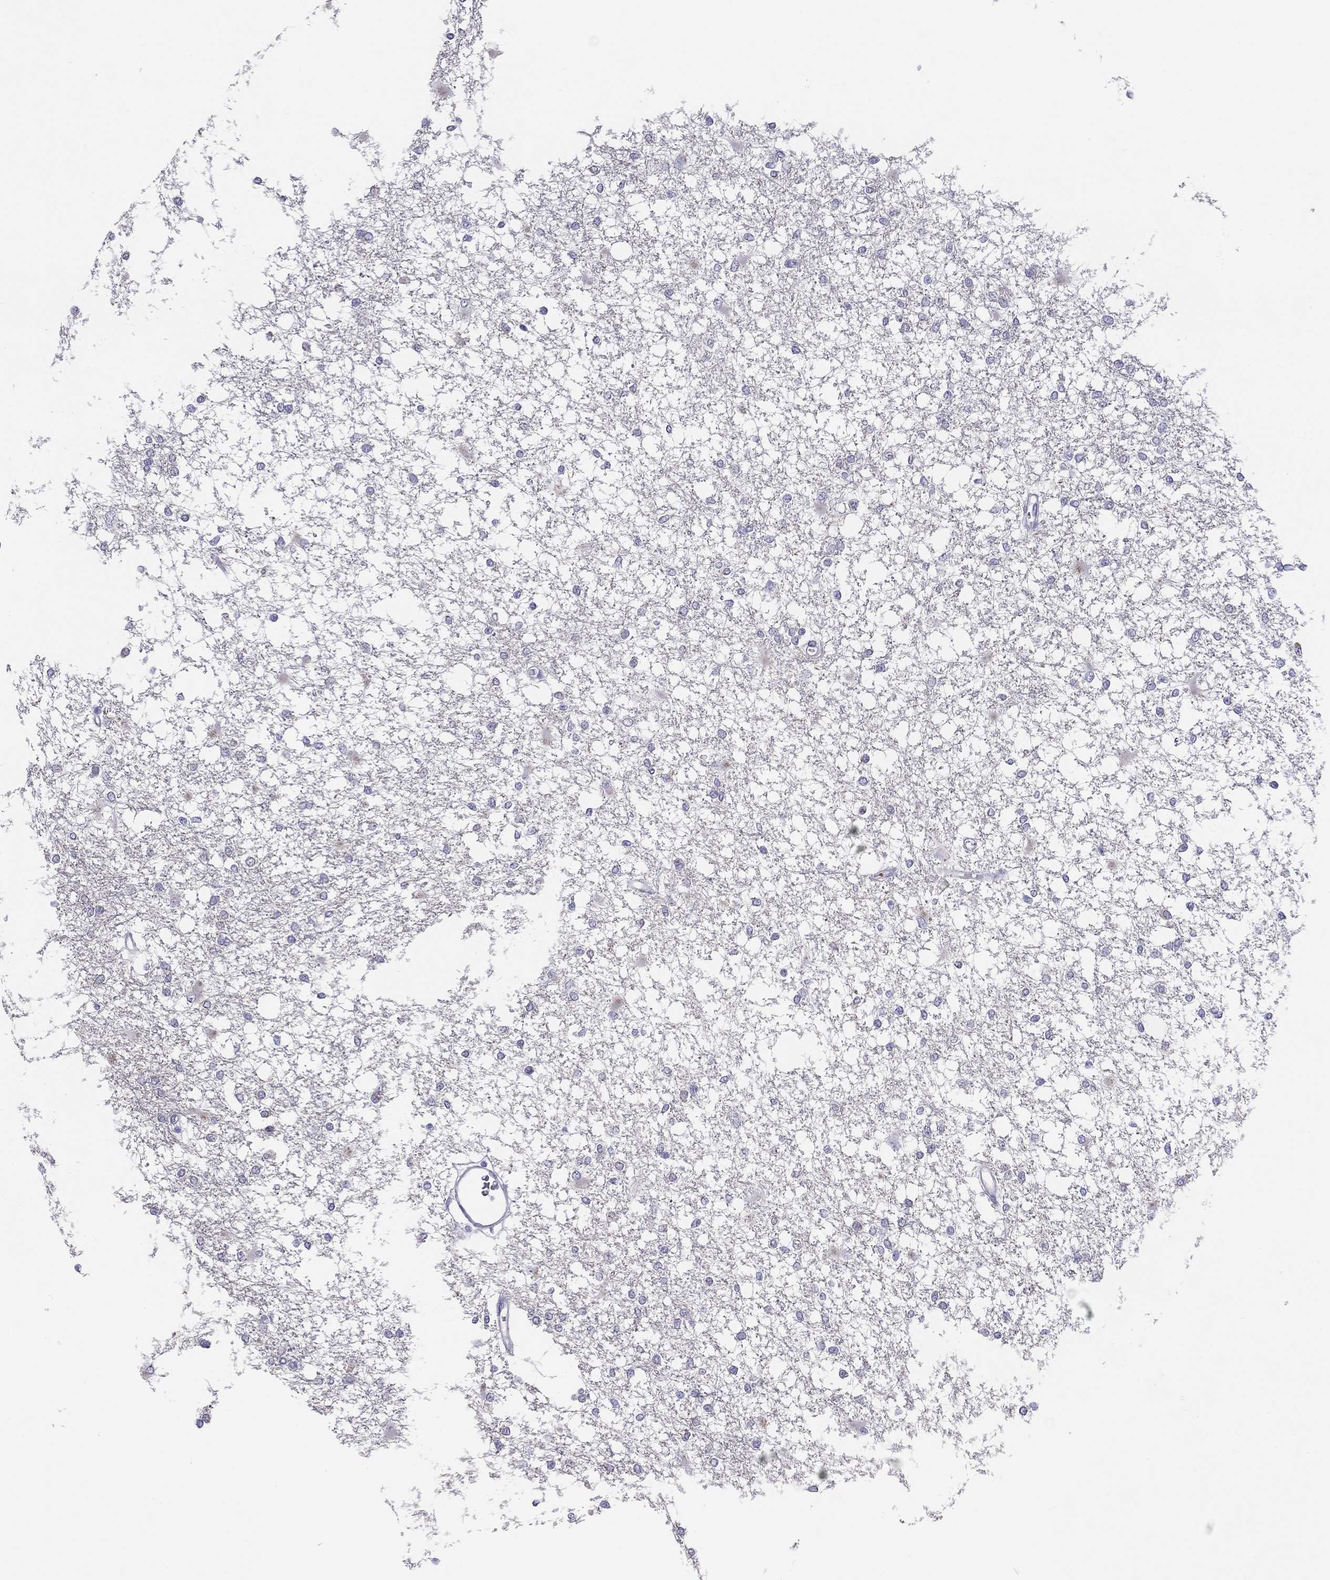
{"staining": {"intensity": "negative", "quantity": "none", "location": "none"}, "tissue": "glioma", "cell_type": "Tumor cells", "image_type": "cancer", "snomed": [{"axis": "morphology", "description": "Glioma, malignant, High grade"}, {"axis": "topography", "description": "Cerebral cortex"}], "caption": "Protein analysis of glioma demonstrates no significant positivity in tumor cells. (DAB (3,3'-diaminobenzidine) IHC, high magnification).", "gene": "MGAT4C", "patient": {"sex": "male", "age": 79}}